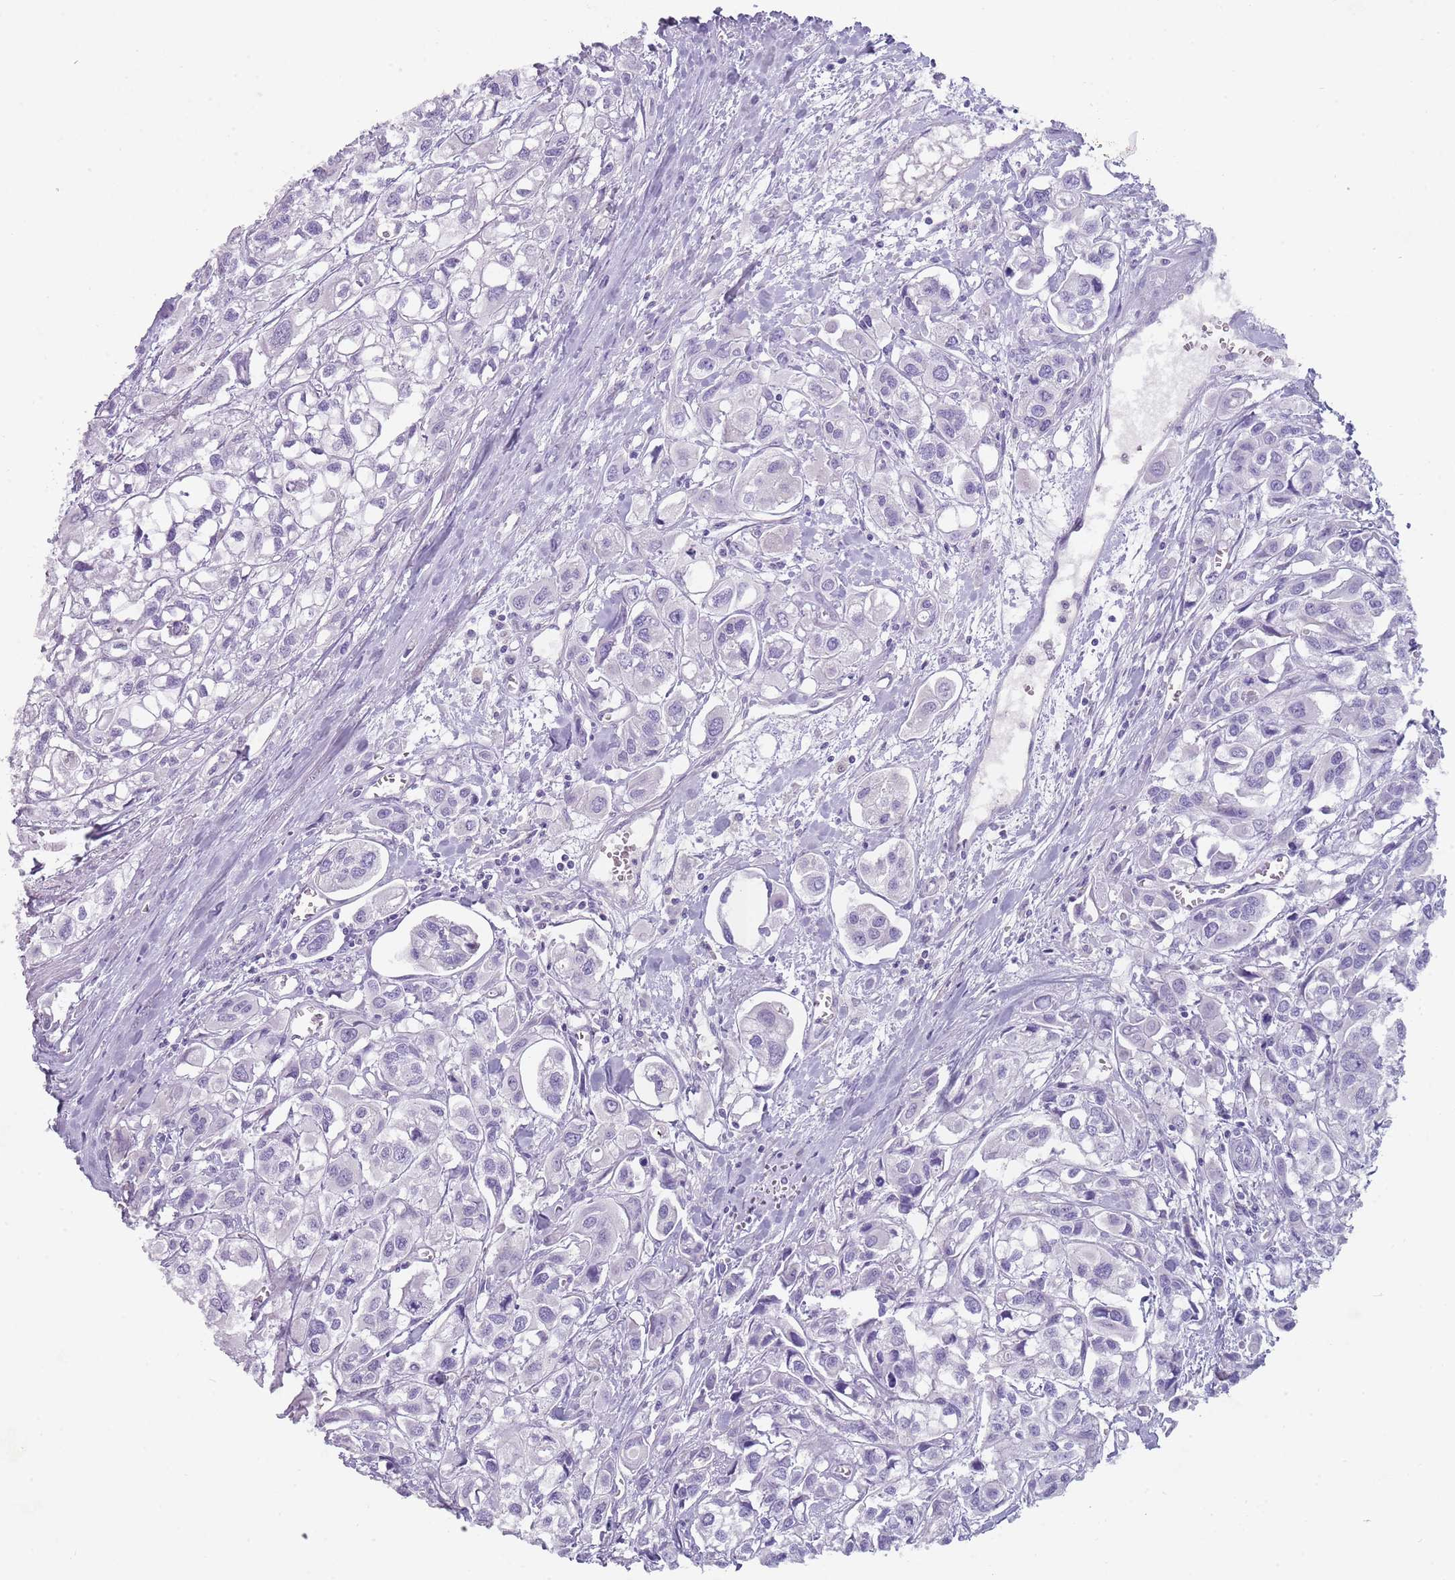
{"staining": {"intensity": "negative", "quantity": "none", "location": "none"}, "tissue": "urothelial cancer", "cell_type": "Tumor cells", "image_type": "cancer", "snomed": [{"axis": "morphology", "description": "Urothelial carcinoma, High grade"}, {"axis": "topography", "description": "Urinary bladder"}], "caption": "Immunohistochemistry image of human urothelial cancer stained for a protein (brown), which shows no positivity in tumor cells.", "gene": "NBPF20", "patient": {"sex": "male", "age": 67}}